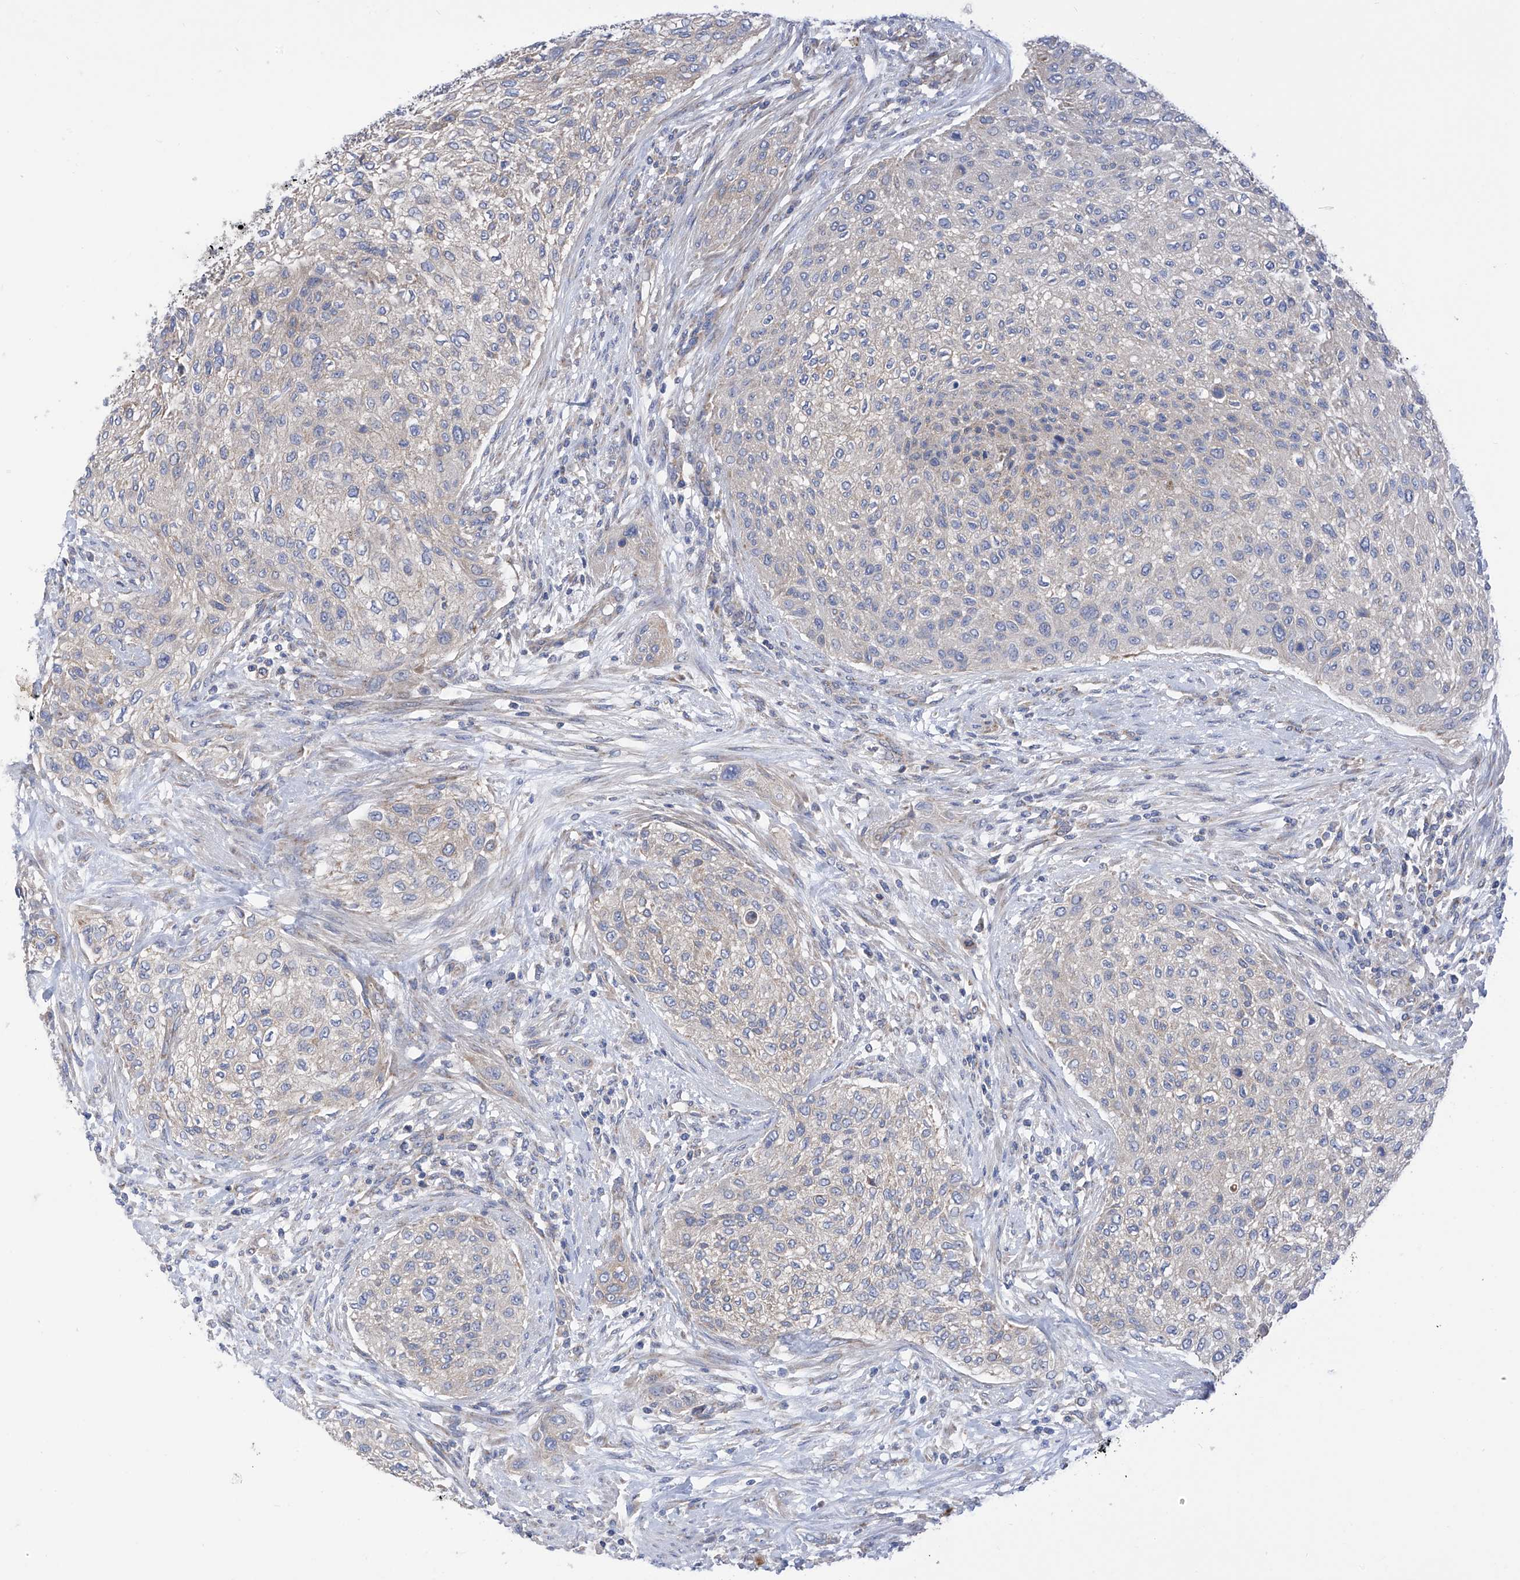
{"staining": {"intensity": "negative", "quantity": "none", "location": "none"}, "tissue": "urothelial cancer", "cell_type": "Tumor cells", "image_type": "cancer", "snomed": [{"axis": "morphology", "description": "Urothelial carcinoma, High grade"}, {"axis": "topography", "description": "Urinary bladder"}], "caption": "This is an immunohistochemistry (IHC) photomicrograph of urothelial cancer. There is no staining in tumor cells.", "gene": "P2RX7", "patient": {"sex": "male", "age": 35}}